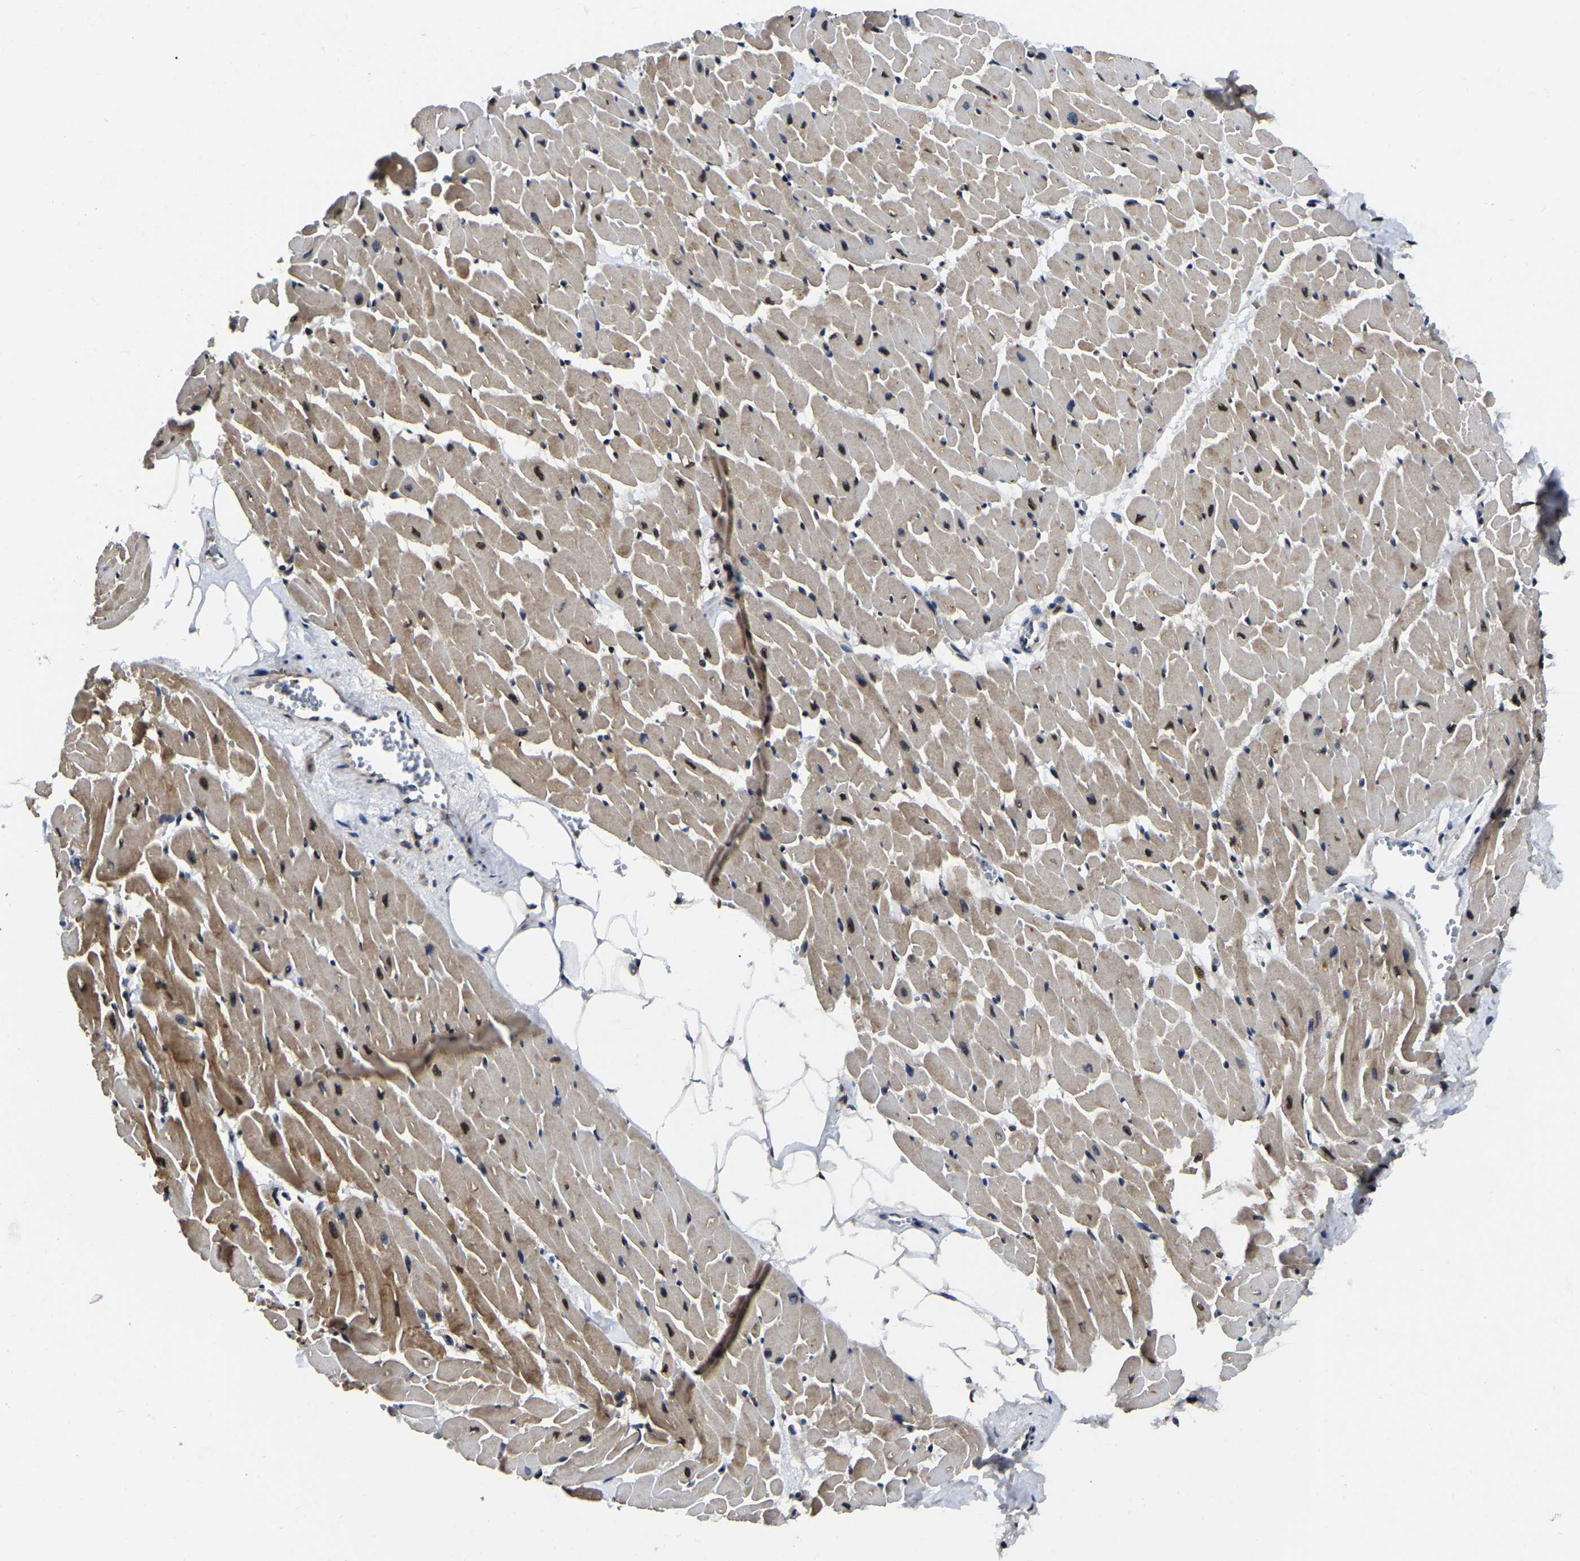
{"staining": {"intensity": "moderate", "quantity": ">75%", "location": "cytoplasmic/membranous,nuclear"}, "tissue": "heart muscle", "cell_type": "Cardiomyocytes", "image_type": "normal", "snomed": [{"axis": "morphology", "description": "Normal tissue, NOS"}, {"axis": "topography", "description": "Heart"}], "caption": "This image exhibits immunohistochemistry (IHC) staining of normal heart muscle, with medium moderate cytoplasmic/membranous,nuclear staining in approximately >75% of cardiomyocytes.", "gene": "TRIM35", "patient": {"sex": "female", "age": 19}}